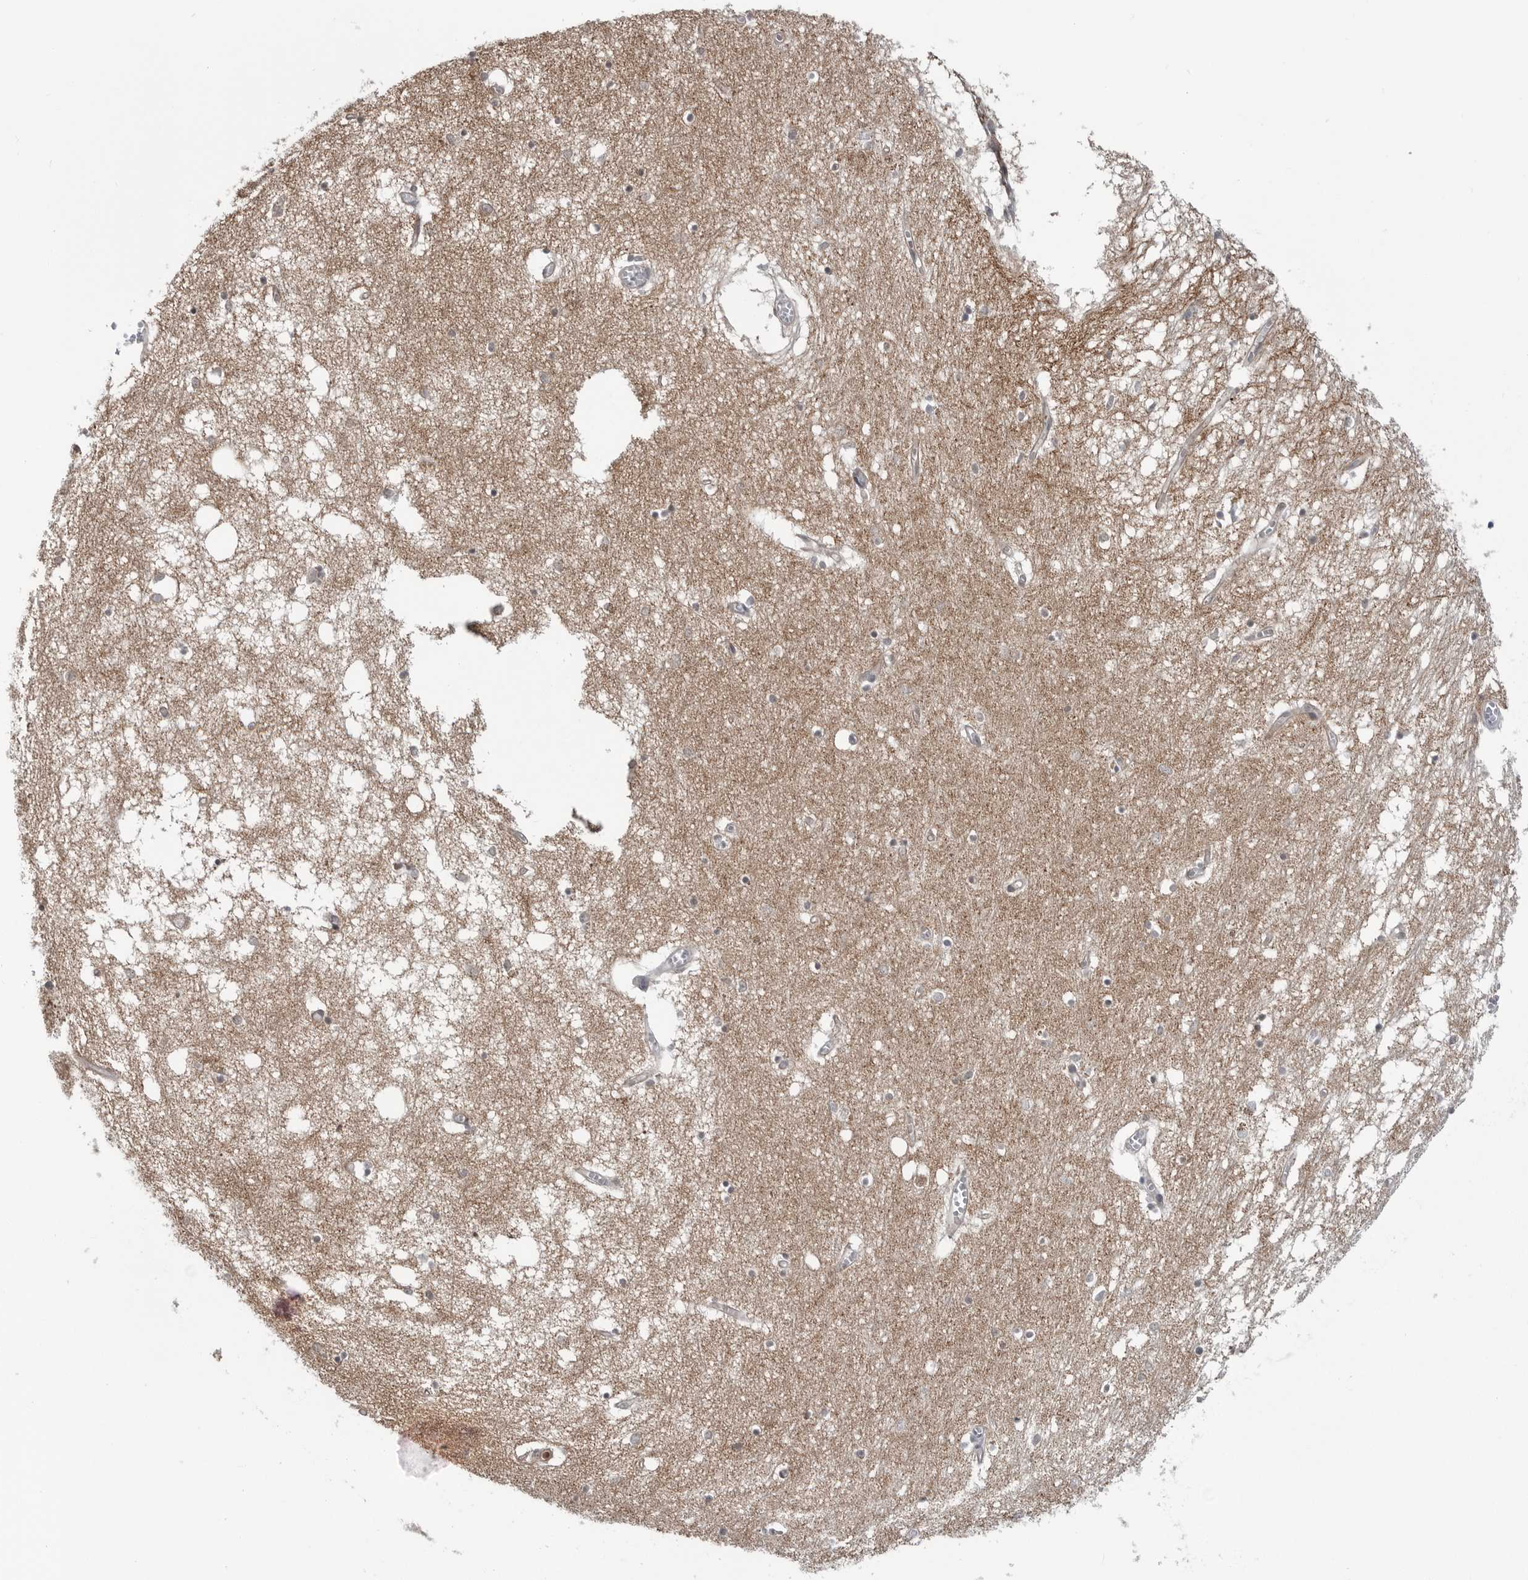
{"staining": {"intensity": "weak", "quantity": "<25%", "location": "cytoplasmic/membranous"}, "tissue": "hippocampus", "cell_type": "Glial cells", "image_type": "normal", "snomed": [{"axis": "morphology", "description": "Normal tissue, NOS"}, {"axis": "topography", "description": "Hippocampus"}], "caption": "There is no significant positivity in glial cells of hippocampus. Brightfield microscopy of IHC stained with DAB (brown) and hematoxylin (blue), captured at high magnification.", "gene": "FAAP100", "patient": {"sex": "male", "age": 70}}